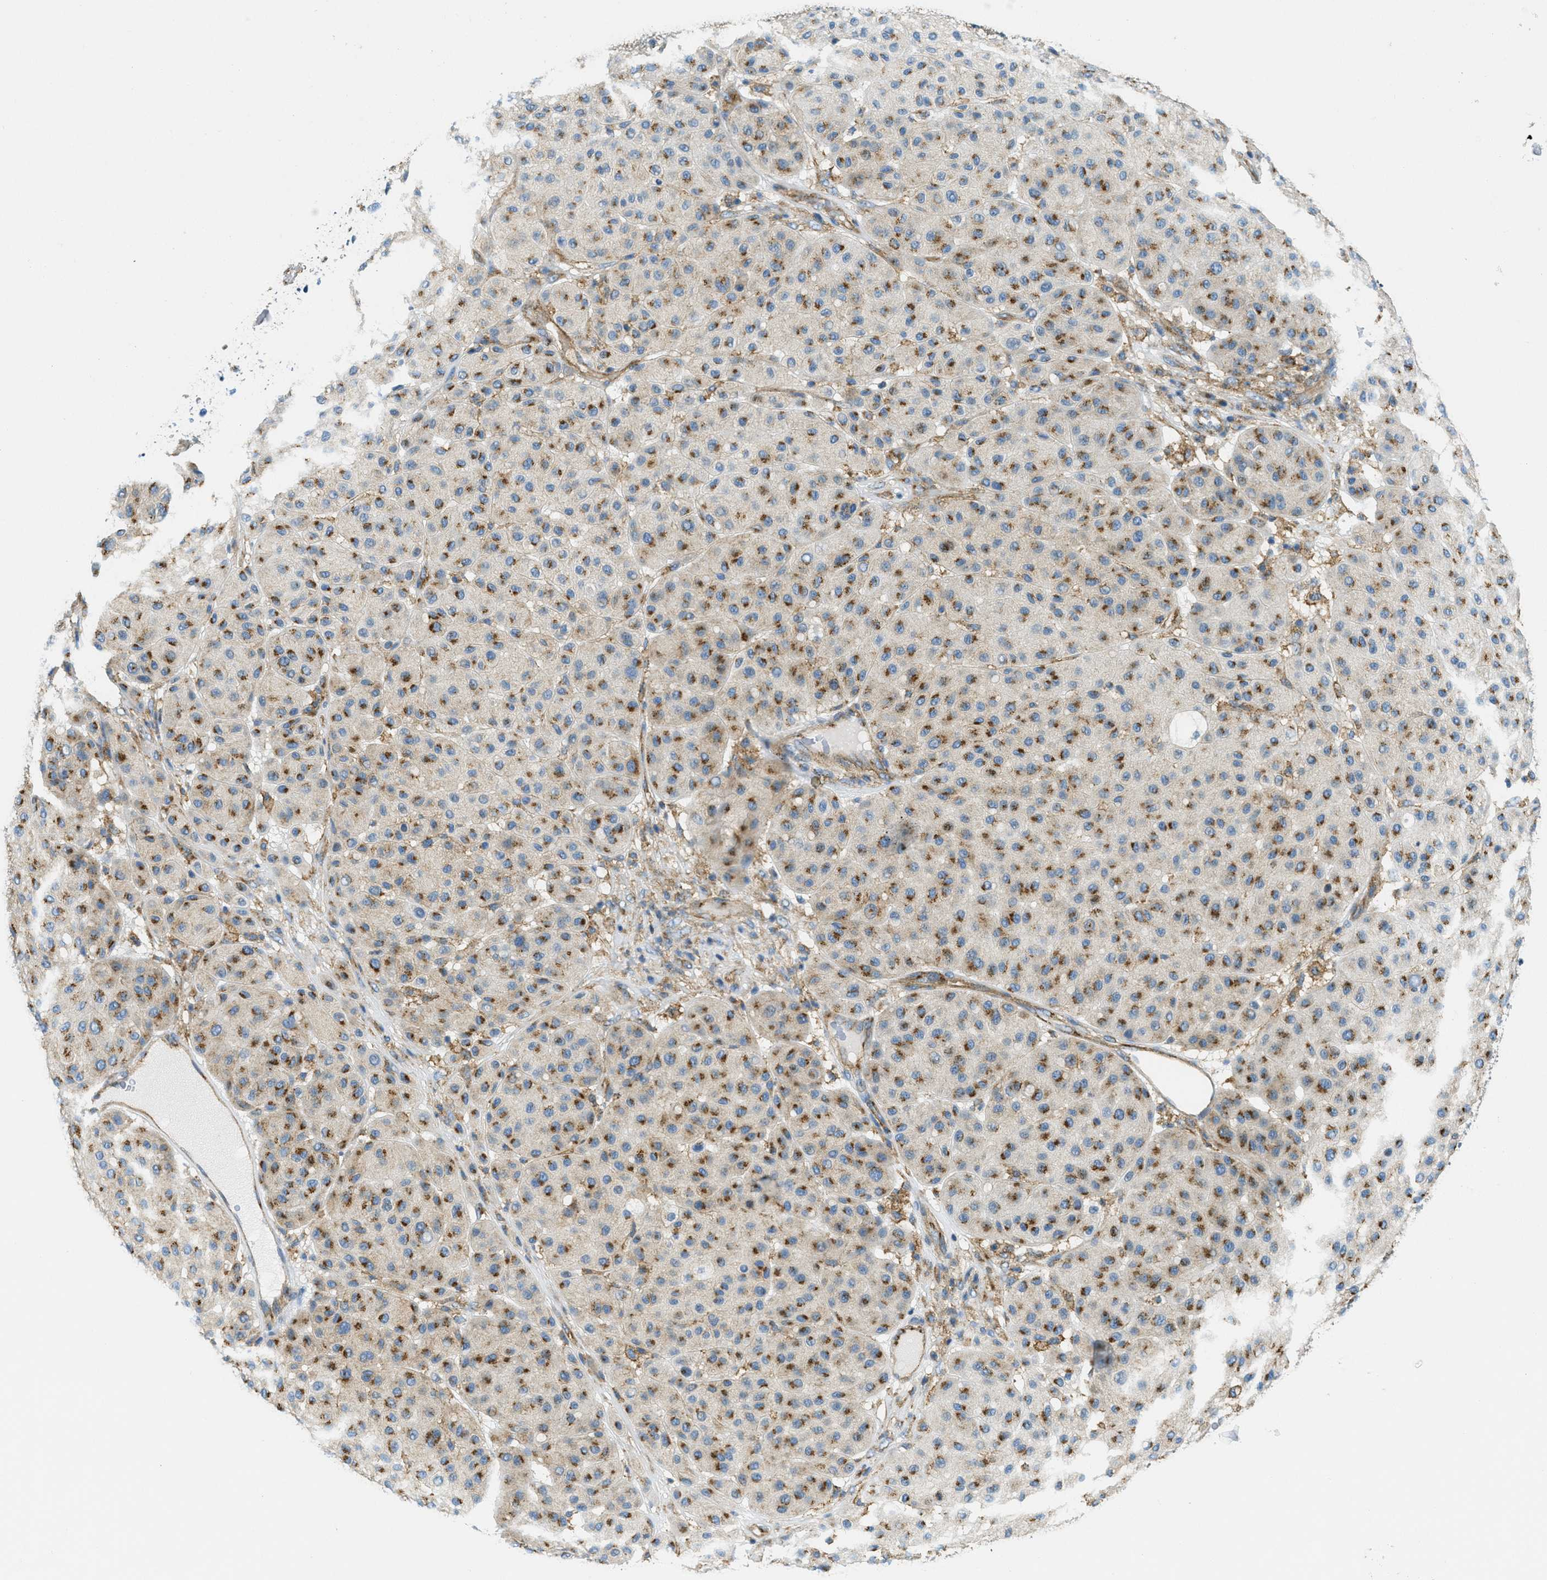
{"staining": {"intensity": "moderate", "quantity": ">75%", "location": "cytoplasmic/membranous"}, "tissue": "melanoma", "cell_type": "Tumor cells", "image_type": "cancer", "snomed": [{"axis": "morphology", "description": "Normal tissue, NOS"}, {"axis": "morphology", "description": "Malignant melanoma, Metastatic site"}, {"axis": "topography", "description": "Skin"}], "caption": "Human malignant melanoma (metastatic site) stained with a protein marker reveals moderate staining in tumor cells.", "gene": "AP2B1", "patient": {"sex": "male", "age": 41}}